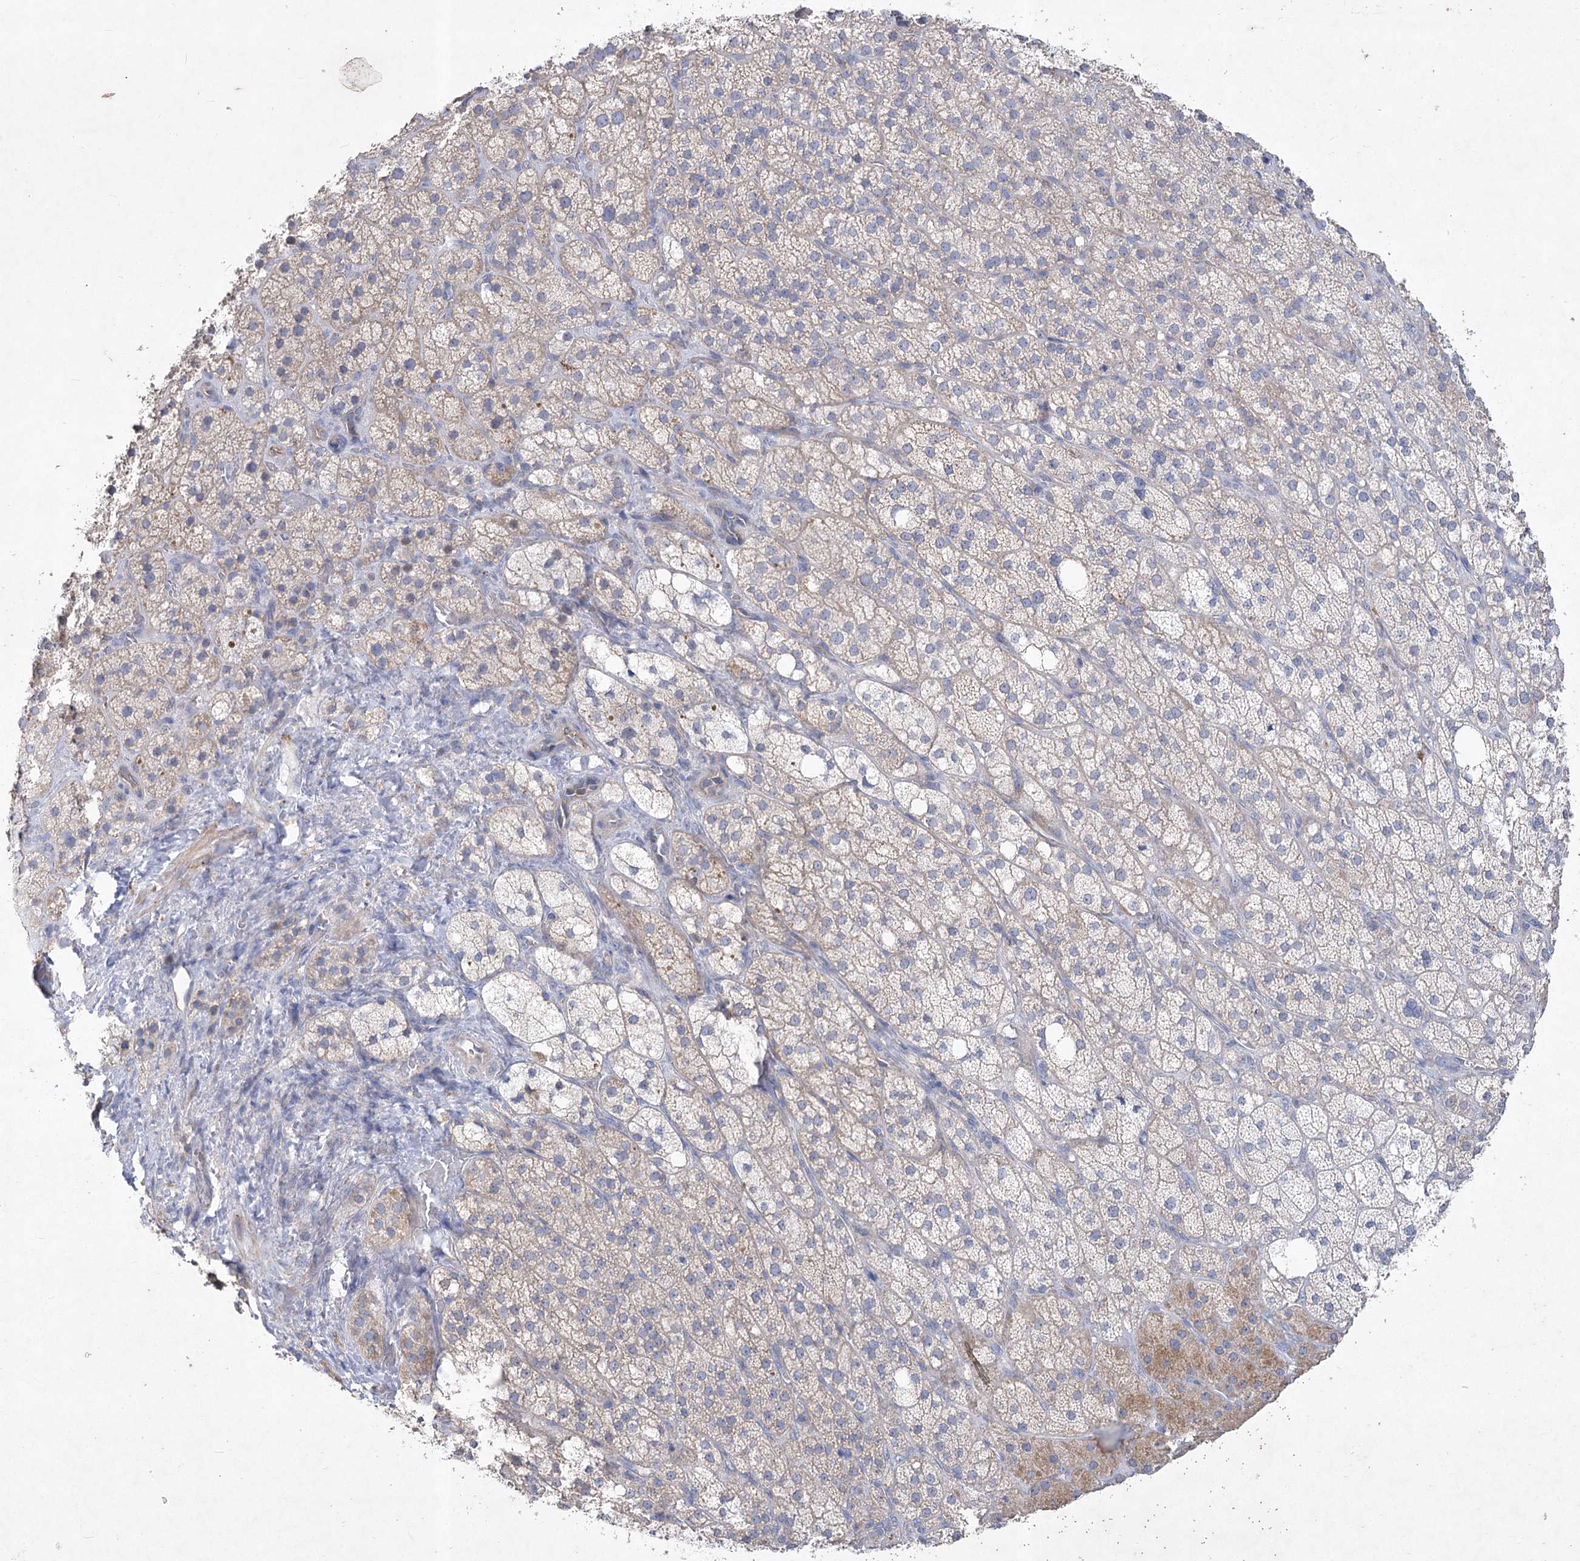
{"staining": {"intensity": "weak", "quantity": "<25%", "location": "cytoplasmic/membranous"}, "tissue": "adrenal gland", "cell_type": "Glandular cells", "image_type": "normal", "snomed": [{"axis": "morphology", "description": "Normal tissue, NOS"}, {"axis": "topography", "description": "Adrenal gland"}], "caption": "Adrenal gland was stained to show a protein in brown. There is no significant expression in glandular cells. (DAB (3,3'-diaminobenzidine) immunohistochemistry (IHC), high magnification).", "gene": "ITSN2", "patient": {"sex": "male", "age": 61}}